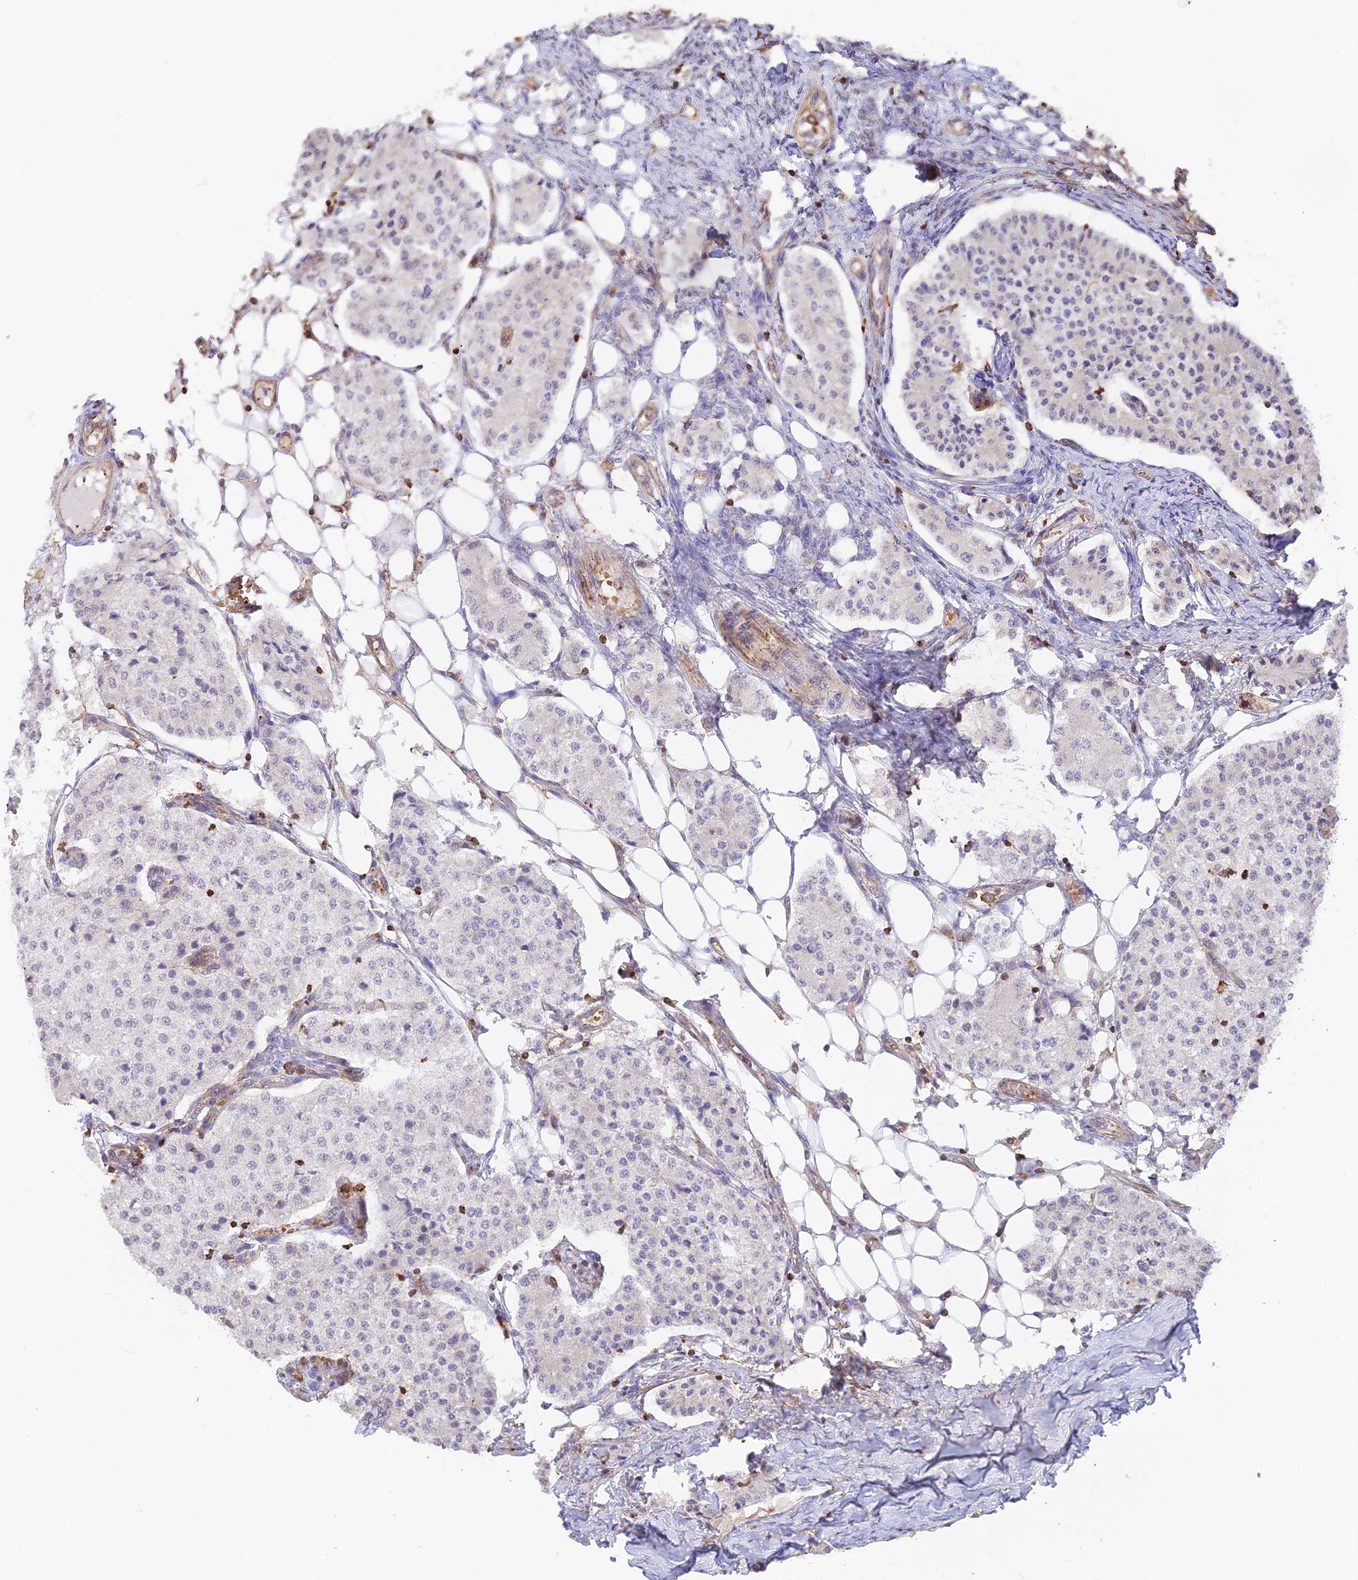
{"staining": {"intensity": "negative", "quantity": "none", "location": "none"}, "tissue": "carcinoid", "cell_type": "Tumor cells", "image_type": "cancer", "snomed": [{"axis": "morphology", "description": "Carcinoid, malignant, NOS"}, {"axis": "topography", "description": "Colon"}], "caption": "Immunohistochemical staining of human carcinoid demonstrates no significant staining in tumor cells. (IHC, brightfield microscopy, high magnification).", "gene": "DENND1C", "patient": {"sex": "female", "age": 52}}